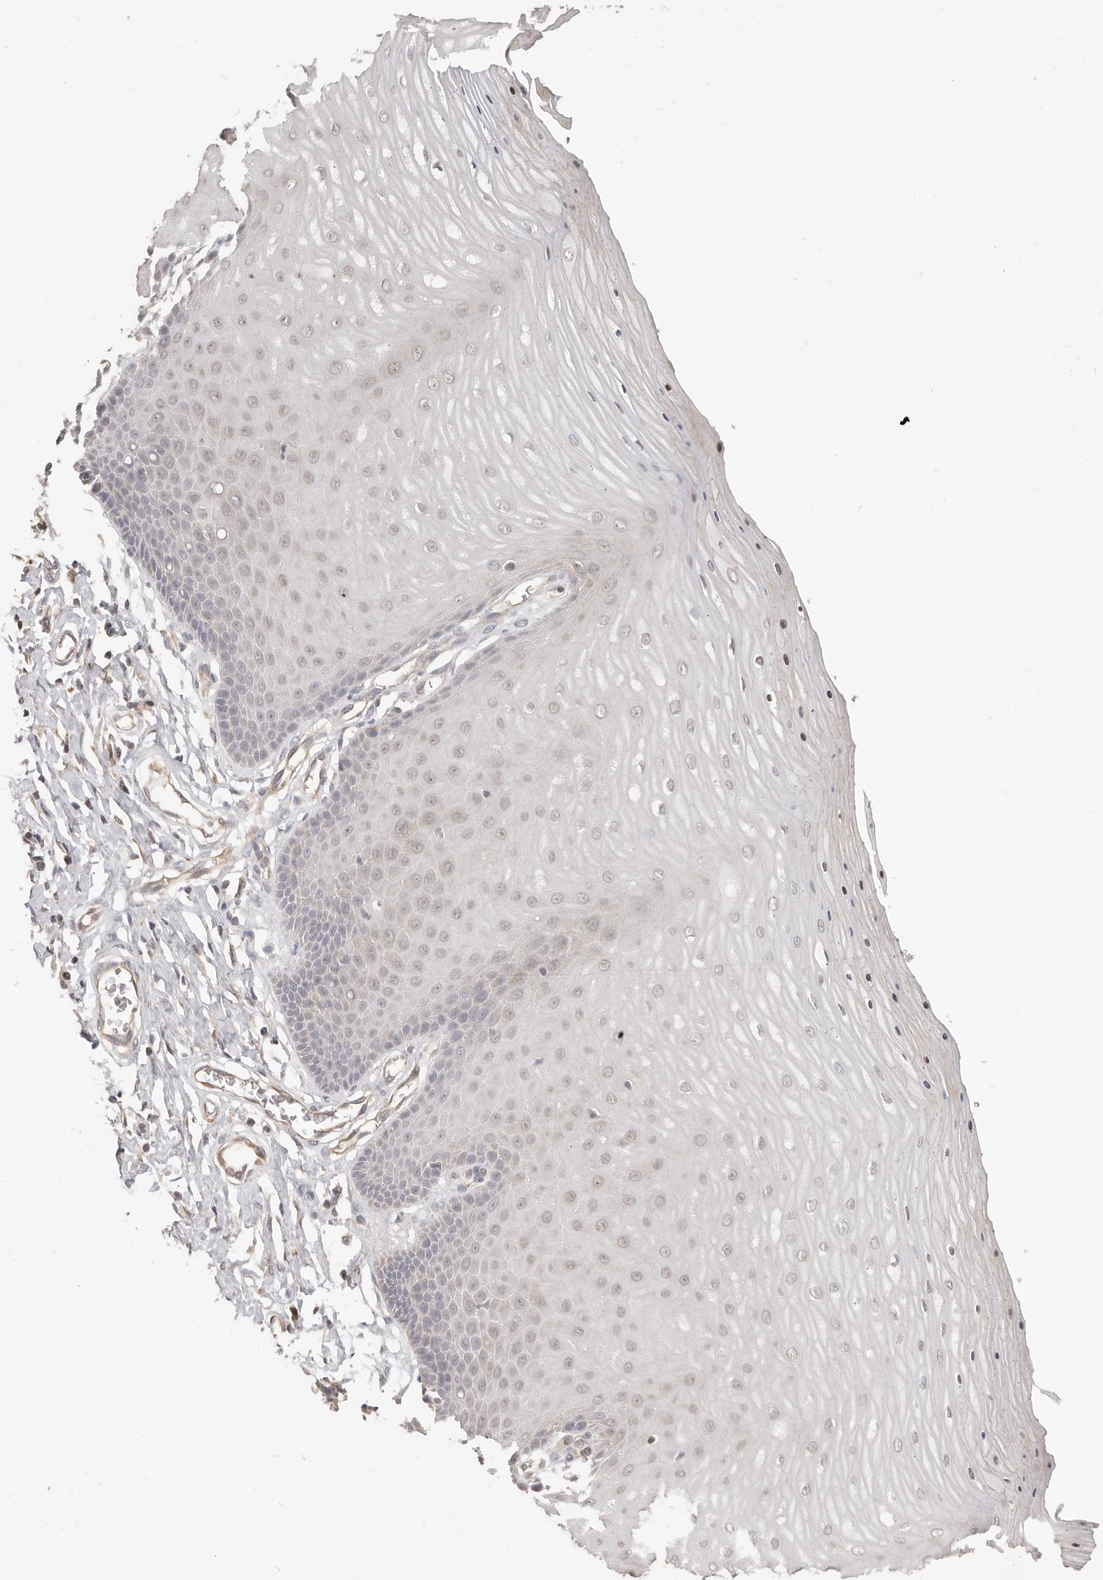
{"staining": {"intensity": "moderate", "quantity": ">75%", "location": "cytoplasmic/membranous"}, "tissue": "cervix", "cell_type": "Glandular cells", "image_type": "normal", "snomed": [{"axis": "morphology", "description": "Normal tissue, NOS"}, {"axis": "topography", "description": "Cervix"}], "caption": "A photomicrograph of cervix stained for a protein reveals moderate cytoplasmic/membranous brown staining in glandular cells.", "gene": "MTFR2", "patient": {"sex": "female", "age": 55}}